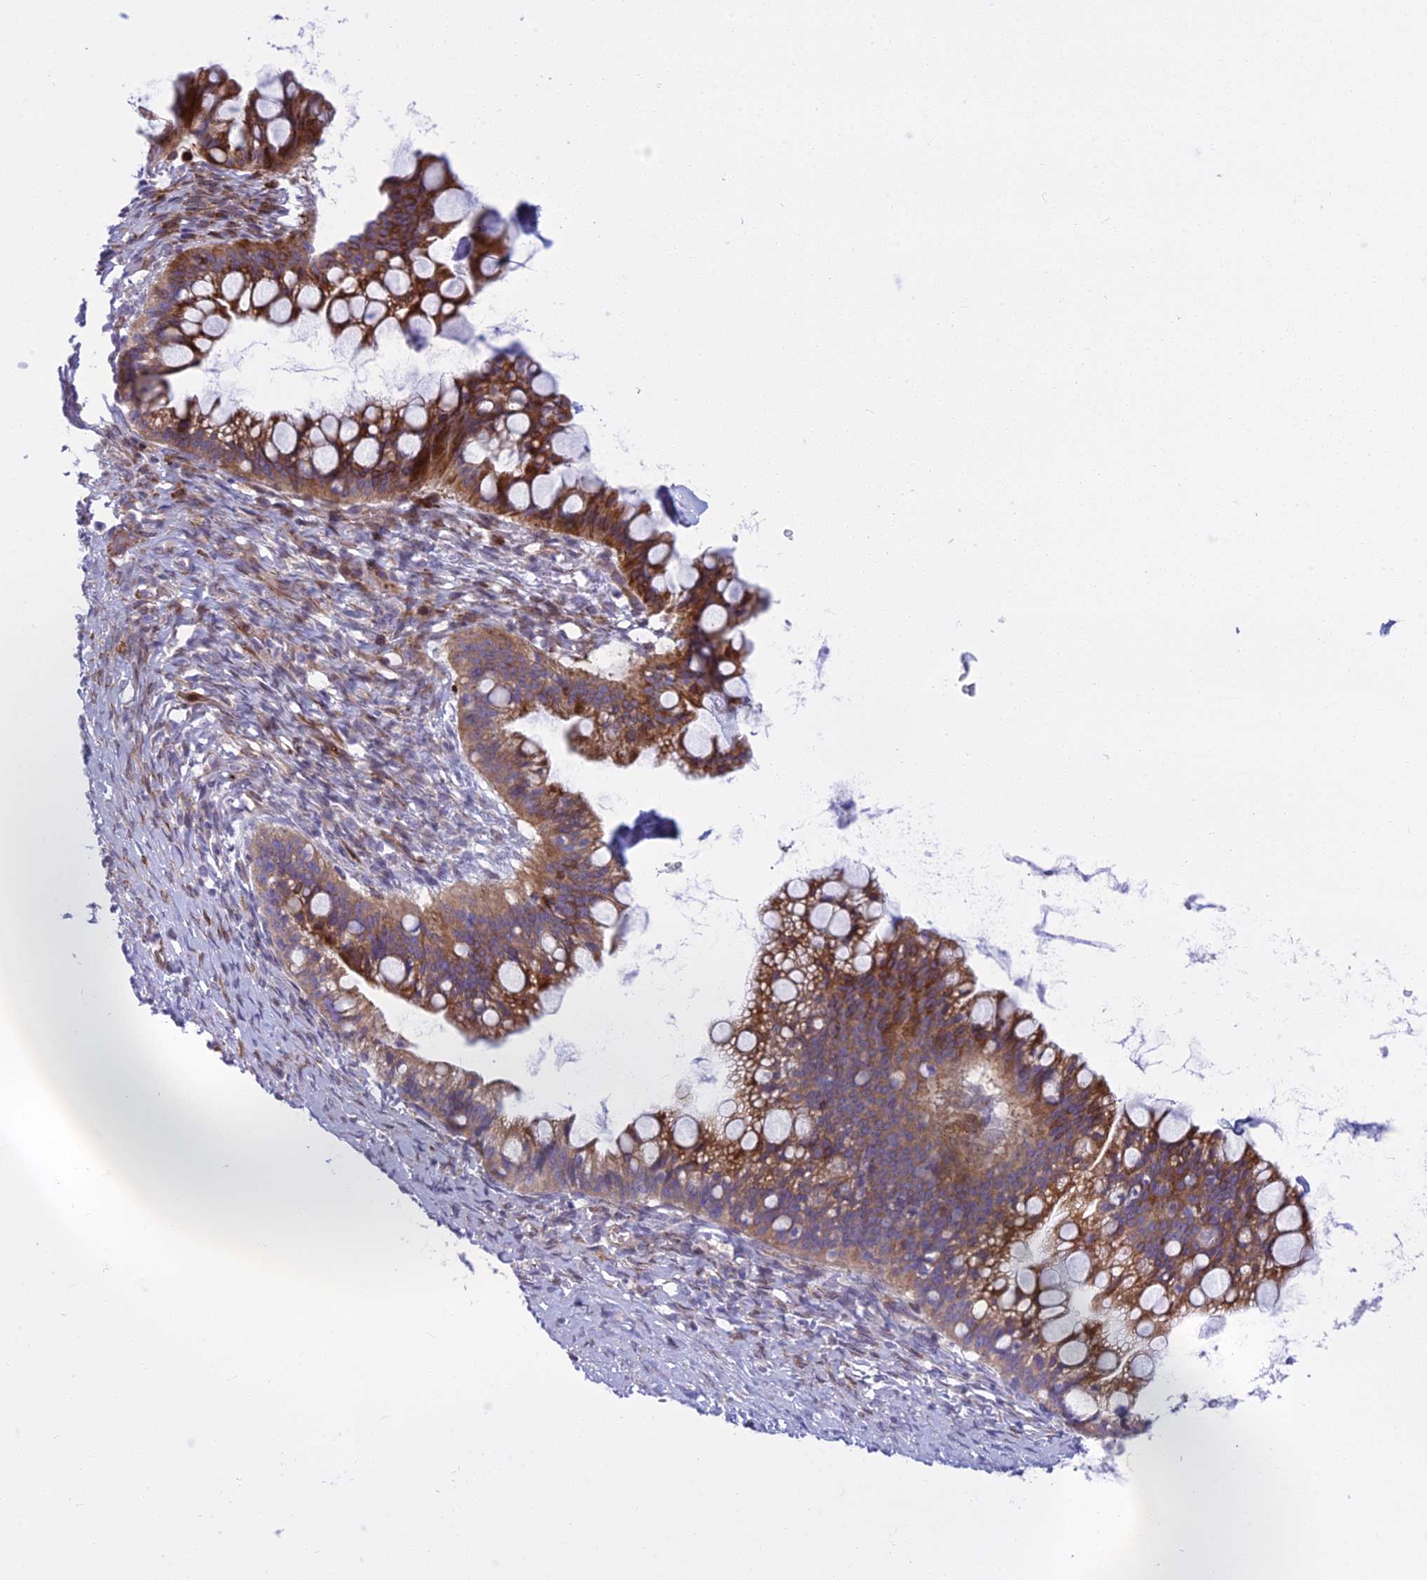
{"staining": {"intensity": "moderate", "quantity": ">75%", "location": "cytoplasmic/membranous"}, "tissue": "ovarian cancer", "cell_type": "Tumor cells", "image_type": "cancer", "snomed": [{"axis": "morphology", "description": "Cystadenocarcinoma, mucinous, NOS"}, {"axis": "topography", "description": "Ovary"}], "caption": "A micrograph showing moderate cytoplasmic/membranous positivity in approximately >75% of tumor cells in mucinous cystadenocarcinoma (ovarian), as visualized by brown immunohistochemical staining.", "gene": "PCDHB14", "patient": {"sex": "female", "age": 73}}